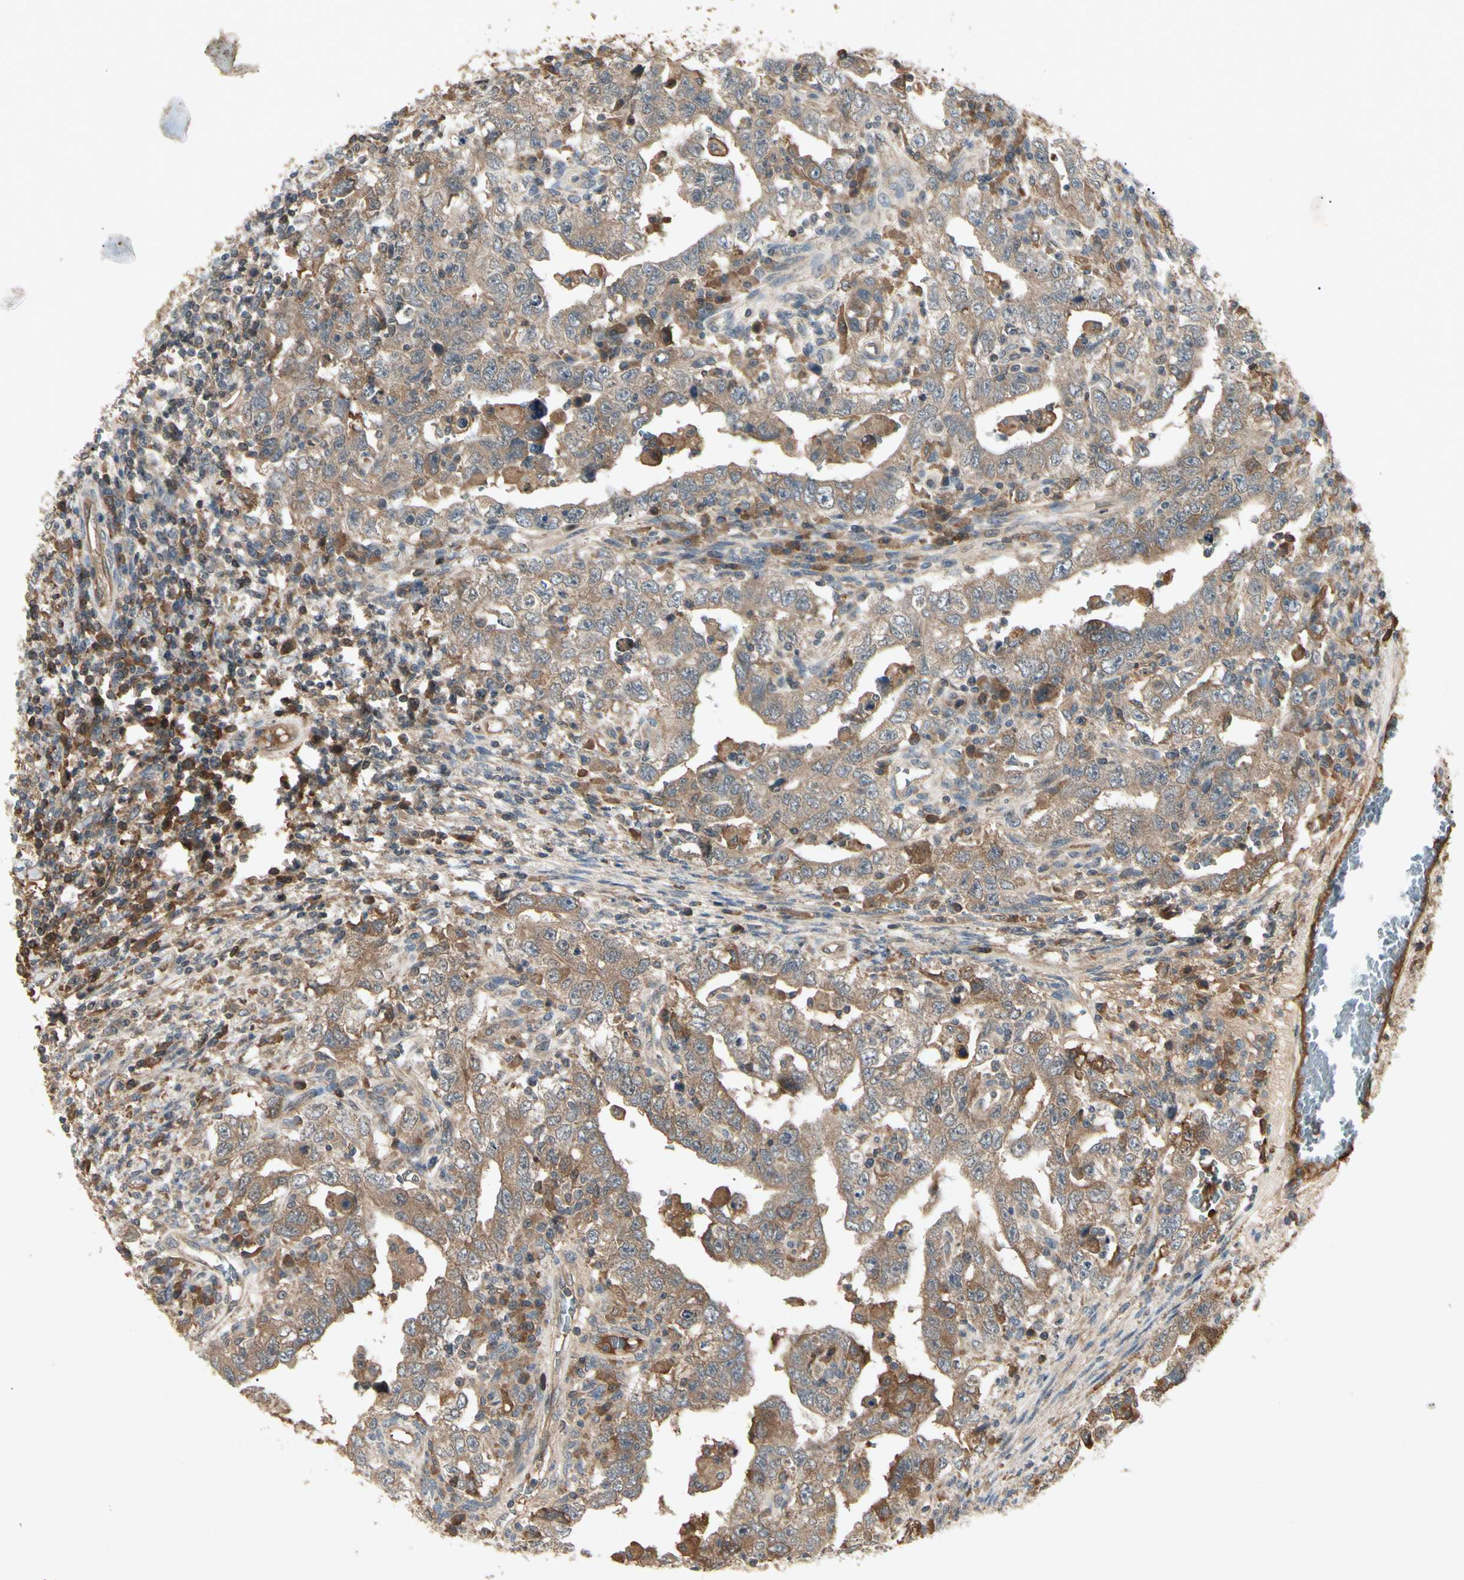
{"staining": {"intensity": "moderate", "quantity": ">75%", "location": "cytoplasmic/membranous"}, "tissue": "testis cancer", "cell_type": "Tumor cells", "image_type": "cancer", "snomed": [{"axis": "morphology", "description": "Carcinoma, Embryonal, NOS"}, {"axis": "topography", "description": "Testis"}], "caption": "A brown stain shows moderate cytoplasmic/membranous positivity of a protein in testis cancer (embryonal carcinoma) tumor cells. Nuclei are stained in blue.", "gene": "RNF14", "patient": {"sex": "male", "age": 26}}